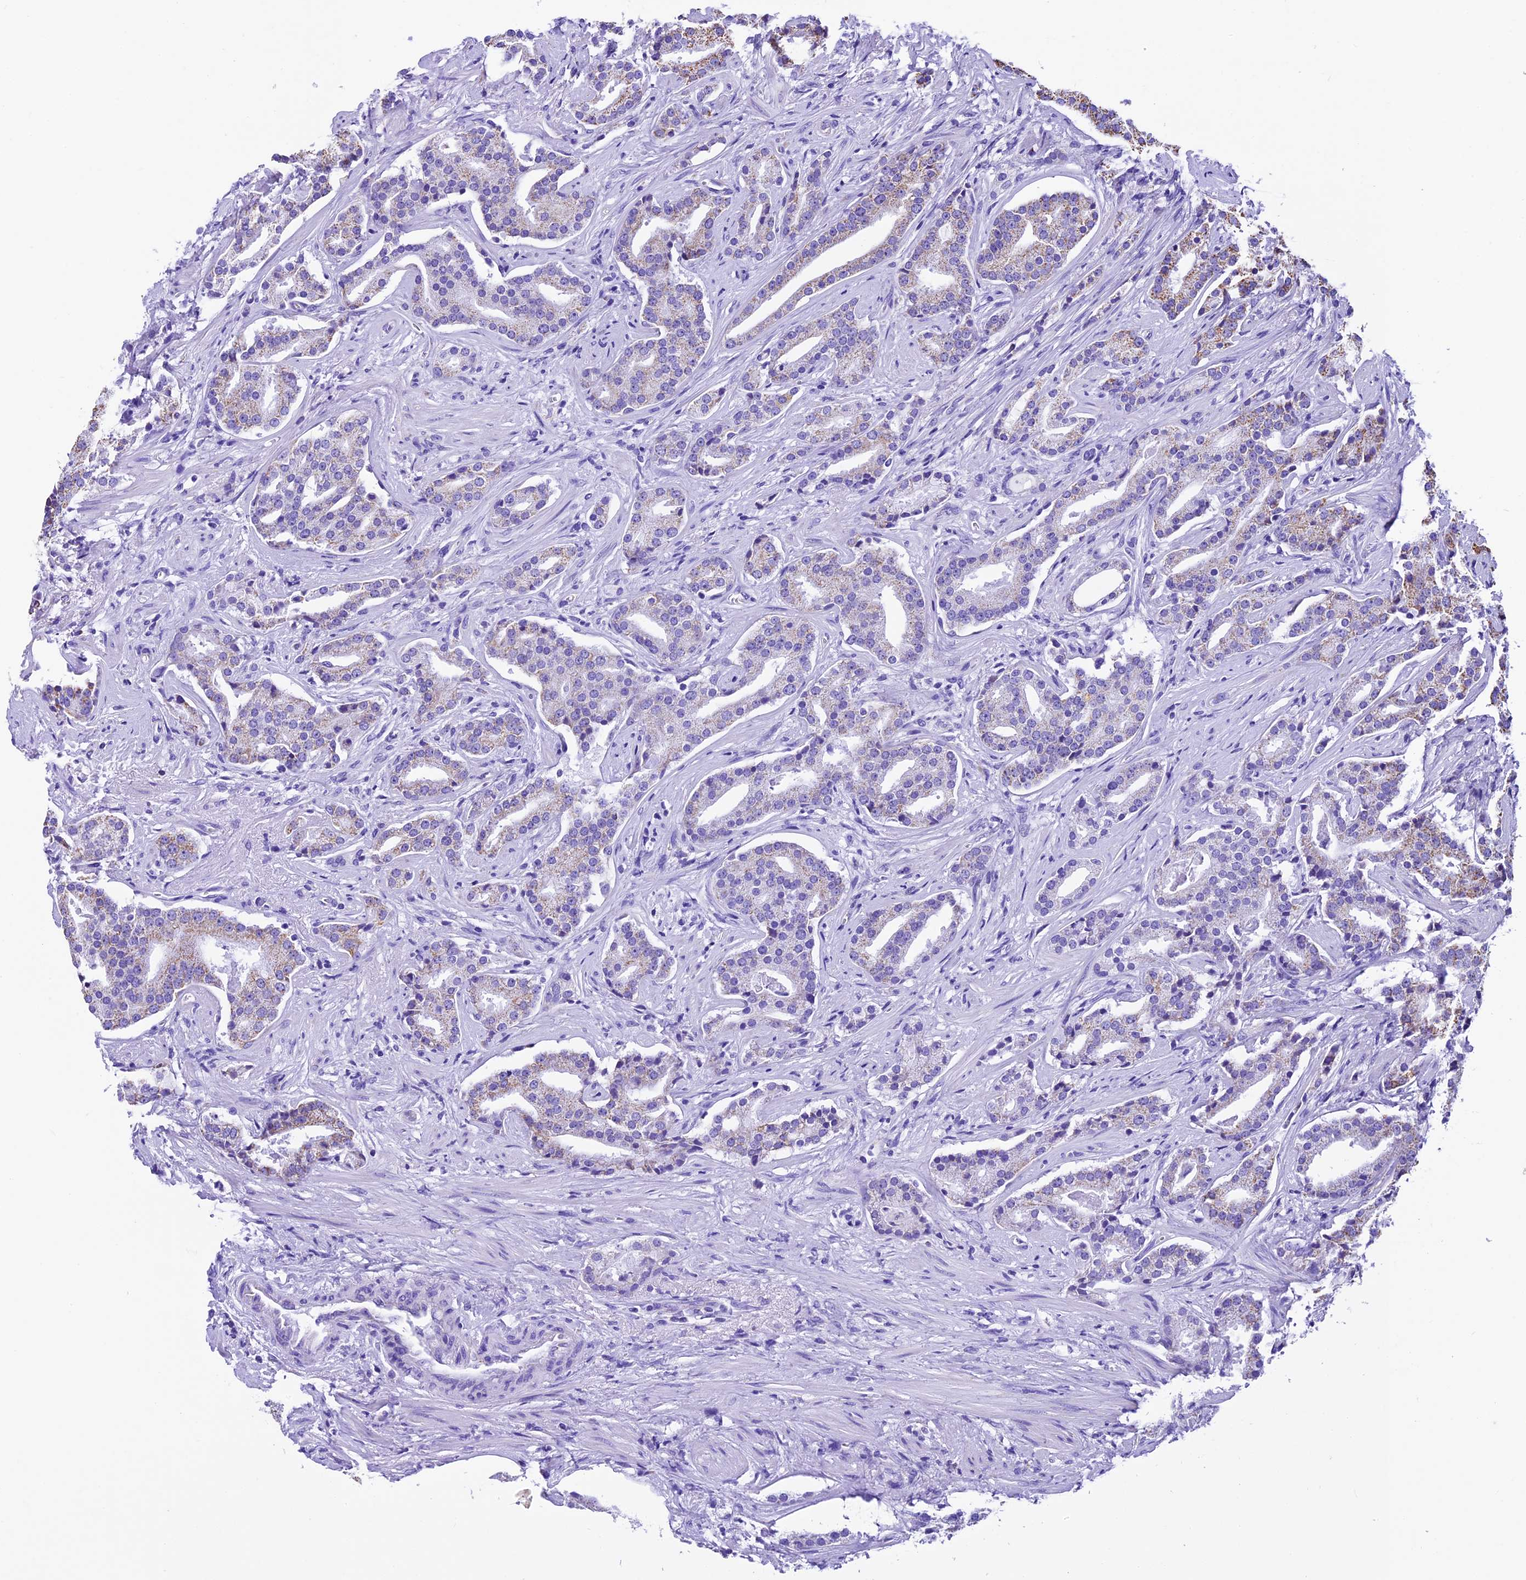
{"staining": {"intensity": "moderate", "quantity": "25%-75%", "location": "cytoplasmic/membranous"}, "tissue": "prostate cancer", "cell_type": "Tumor cells", "image_type": "cancer", "snomed": [{"axis": "morphology", "description": "Adenocarcinoma, Low grade"}, {"axis": "topography", "description": "Prostate"}], "caption": "Prostate adenocarcinoma (low-grade) stained for a protein (brown) exhibits moderate cytoplasmic/membranous positive positivity in about 25%-75% of tumor cells.", "gene": "DCAF5", "patient": {"sex": "male", "age": 67}}